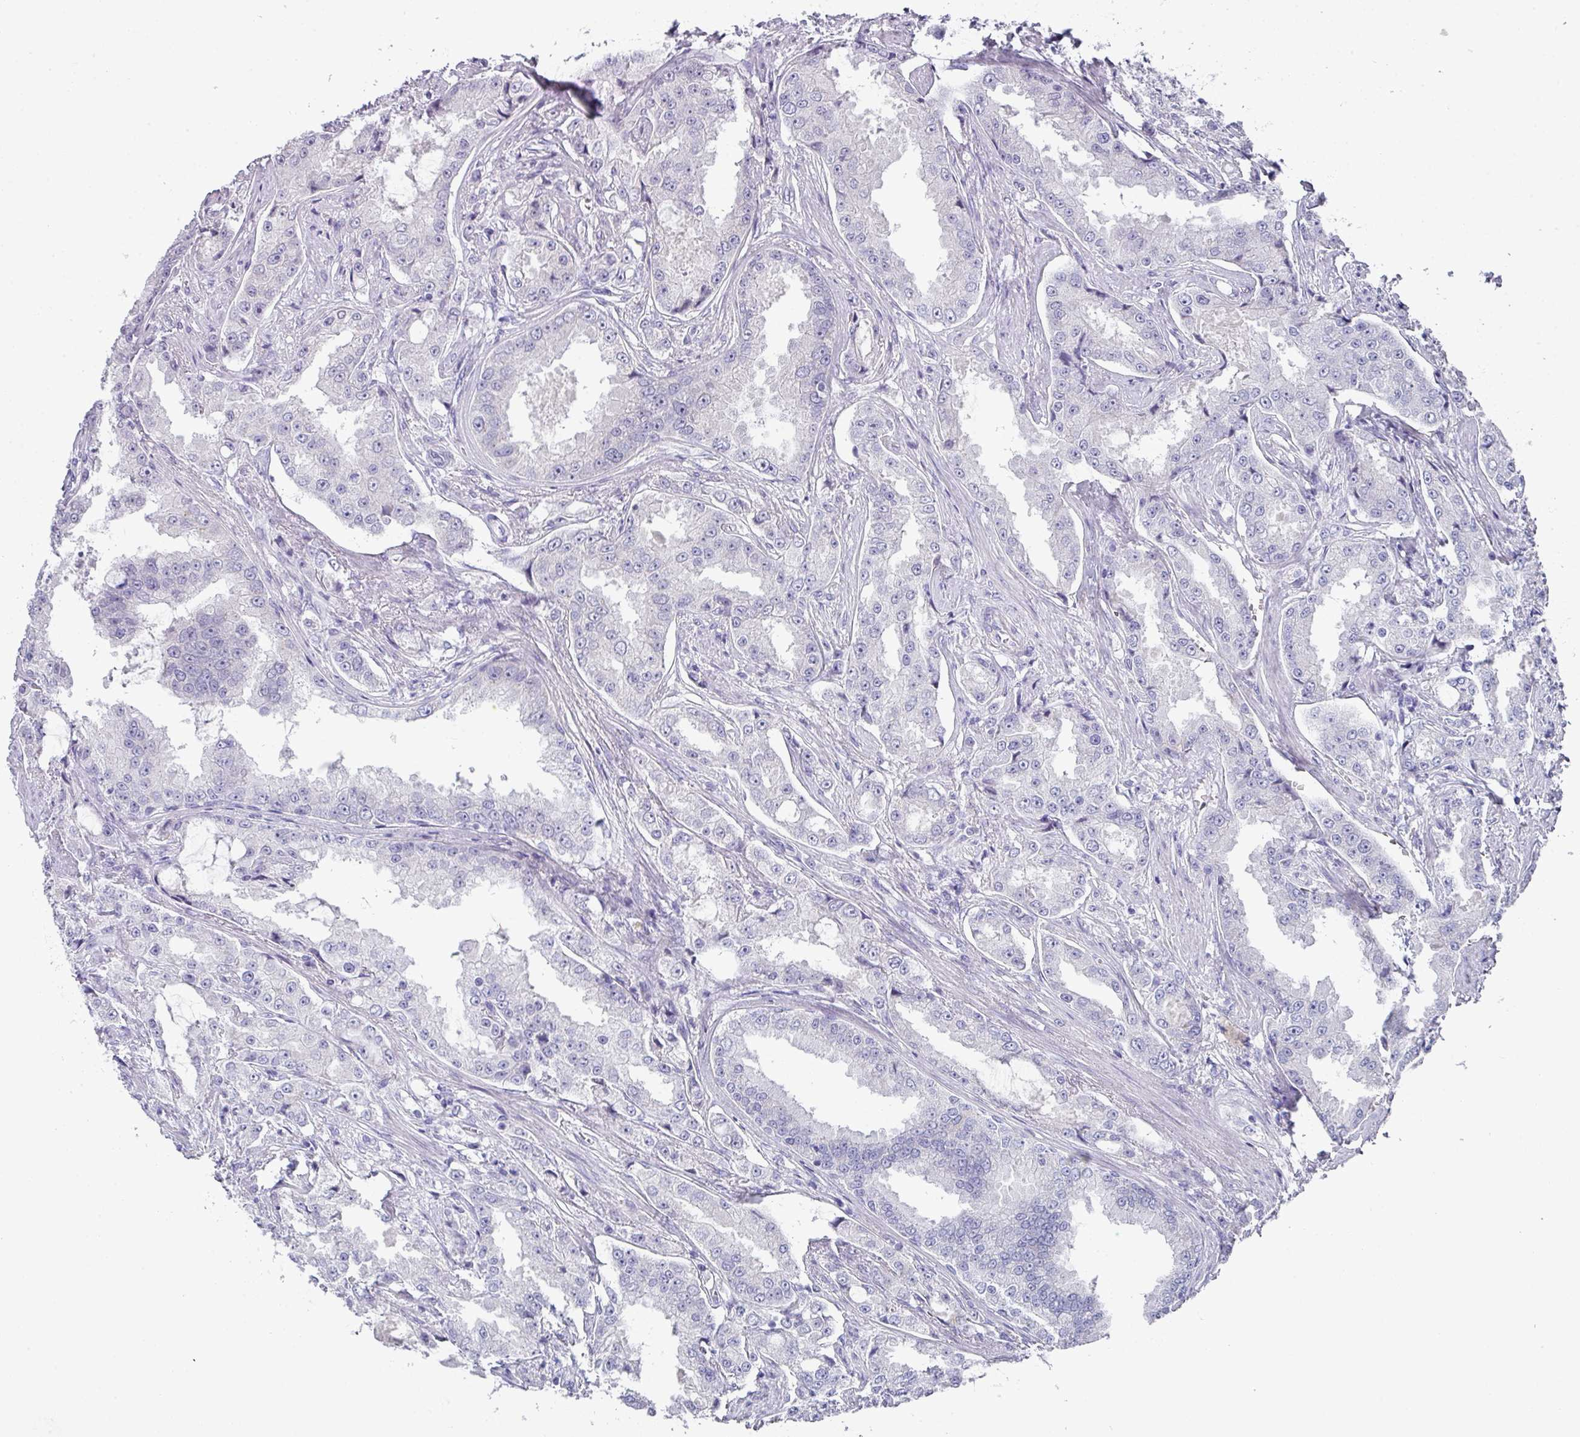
{"staining": {"intensity": "negative", "quantity": "none", "location": "none"}, "tissue": "prostate cancer", "cell_type": "Tumor cells", "image_type": "cancer", "snomed": [{"axis": "morphology", "description": "Adenocarcinoma, High grade"}, {"axis": "topography", "description": "Prostate"}], "caption": "The micrograph demonstrates no significant expression in tumor cells of adenocarcinoma (high-grade) (prostate). (DAB immunohistochemistry visualized using brightfield microscopy, high magnification).", "gene": "DEFB115", "patient": {"sex": "male", "age": 73}}